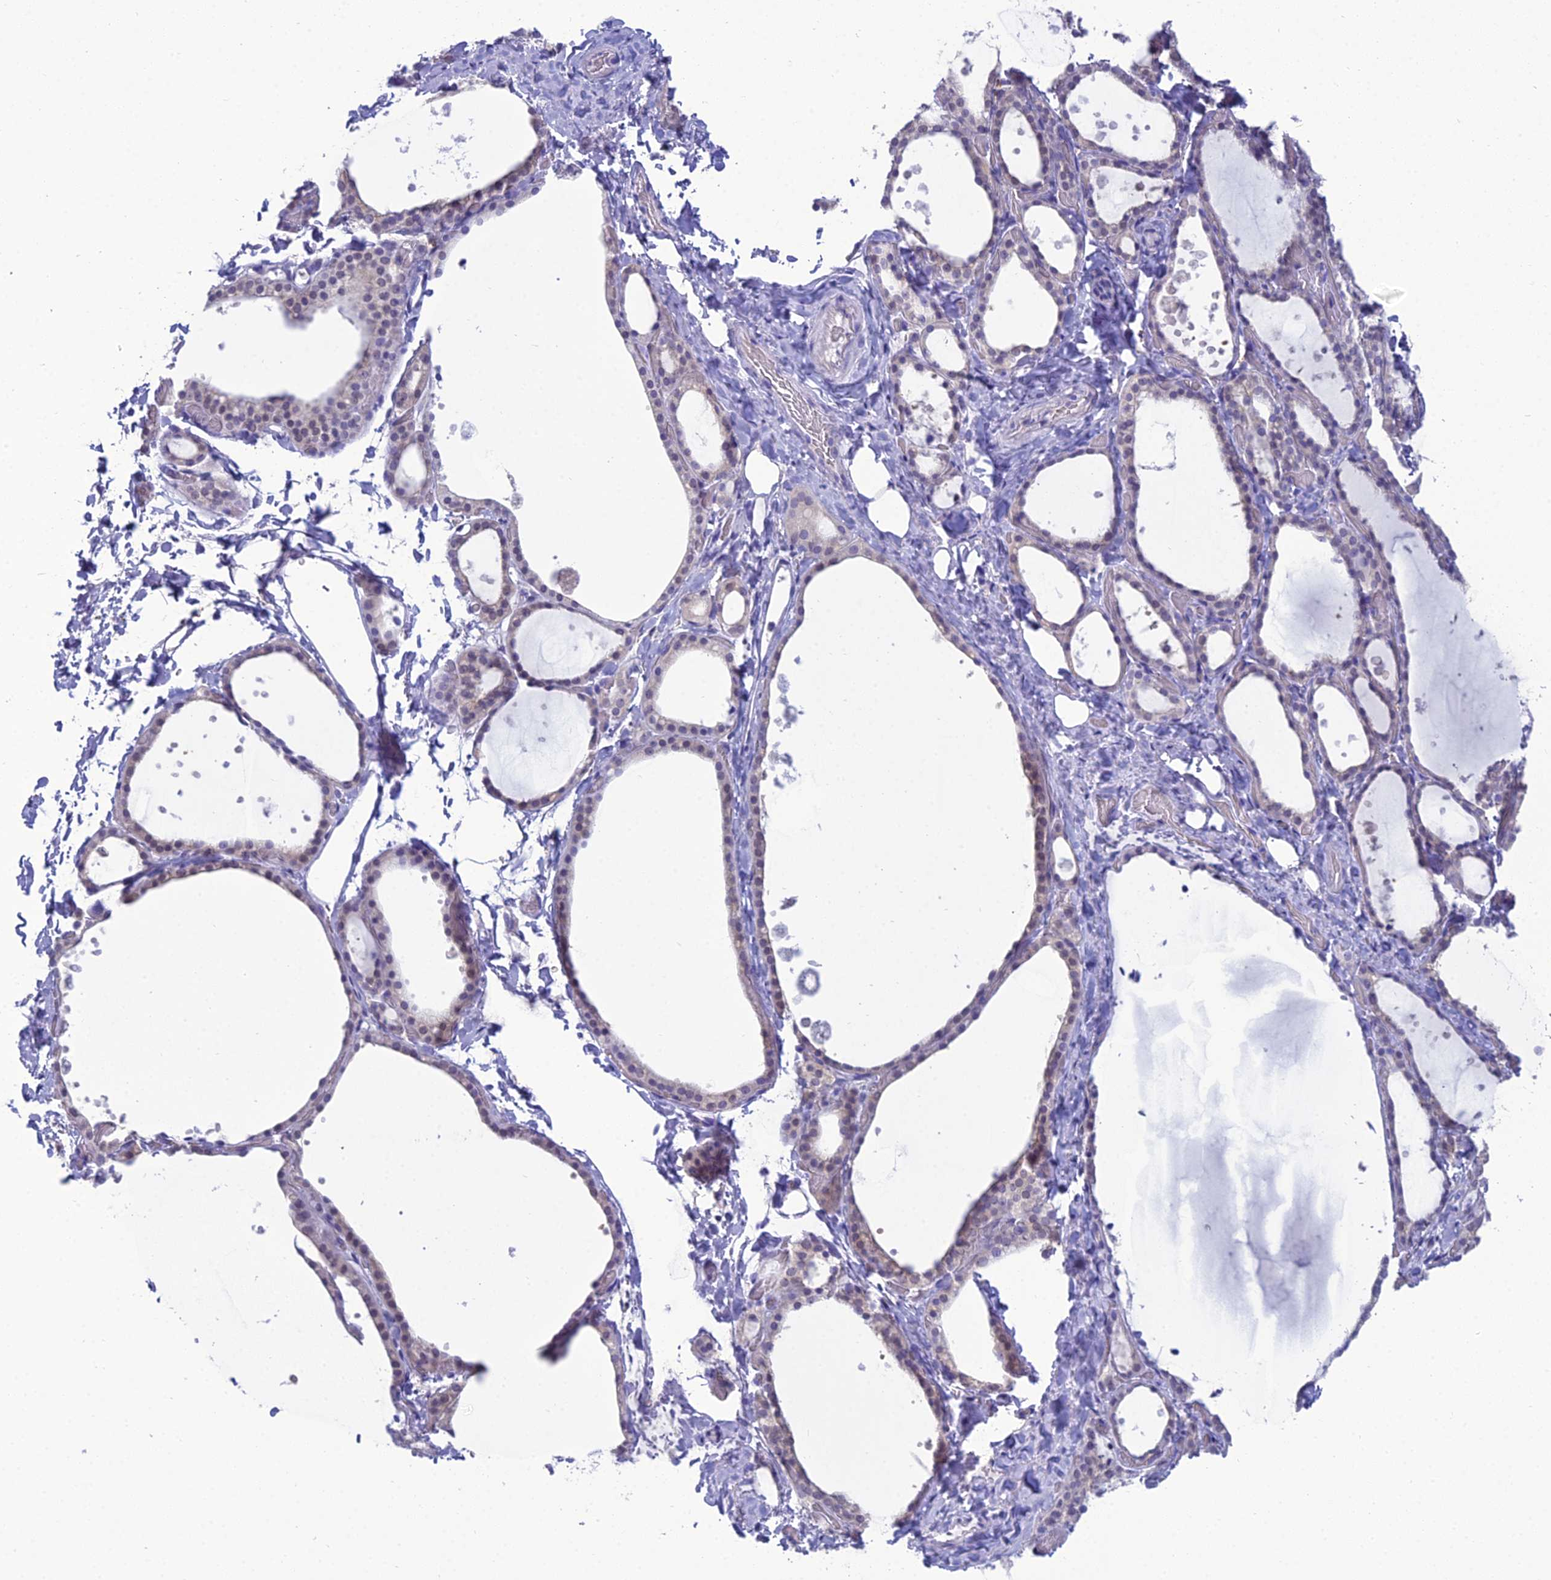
{"staining": {"intensity": "negative", "quantity": "none", "location": "none"}, "tissue": "thyroid gland", "cell_type": "Glandular cells", "image_type": "normal", "snomed": [{"axis": "morphology", "description": "Normal tissue, NOS"}, {"axis": "topography", "description": "Thyroid gland"}], "caption": "Glandular cells are negative for protein expression in unremarkable human thyroid gland.", "gene": "GNPNAT1", "patient": {"sex": "female", "age": 44}}